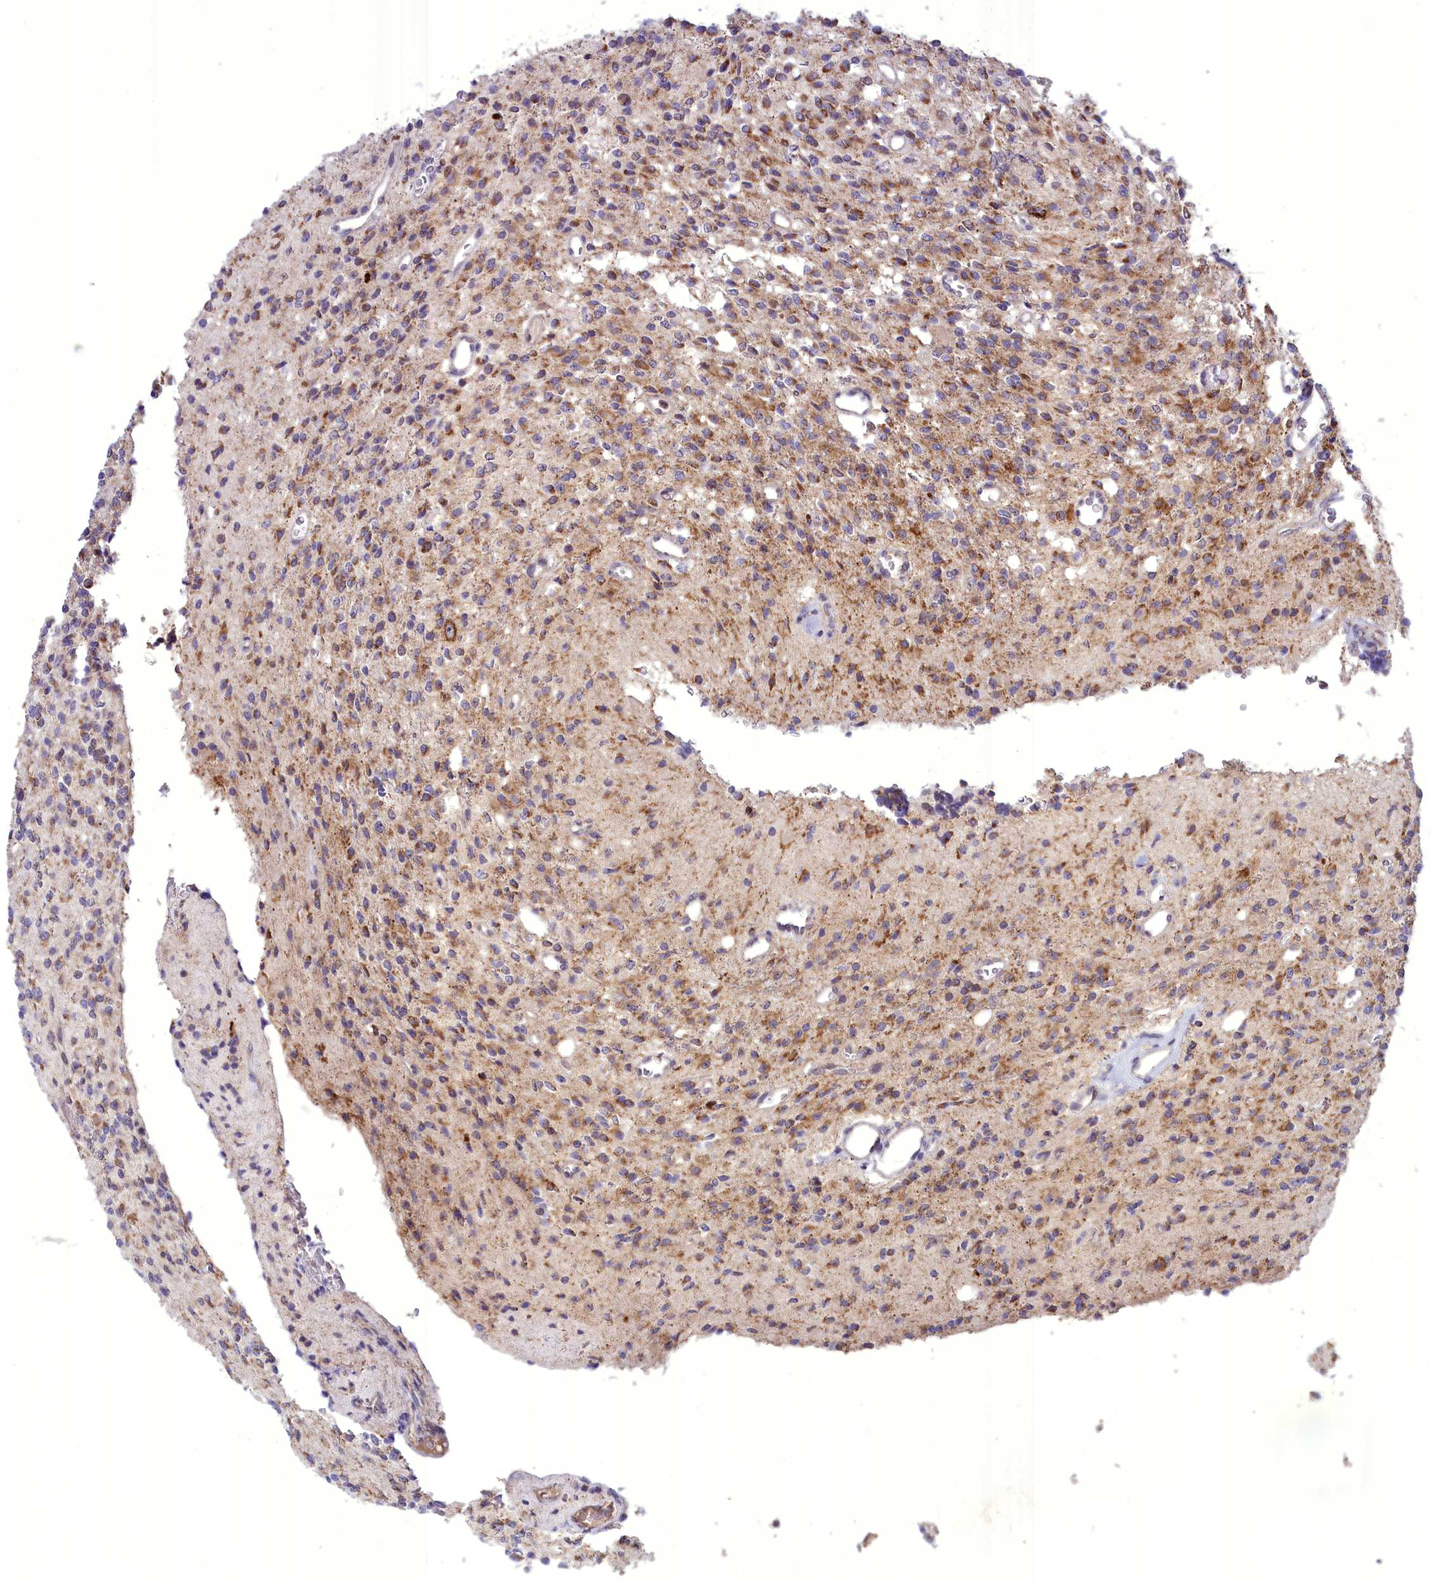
{"staining": {"intensity": "moderate", "quantity": "25%-75%", "location": "cytoplasmic/membranous"}, "tissue": "glioma", "cell_type": "Tumor cells", "image_type": "cancer", "snomed": [{"axis": "morphology", "description": "Glioma, malignant, High grade"}, {"axis": "topography", "description": "Brain"}], "caption": "Malignant glioma (high-grade) was stained to show a protein in brown. There is medium levels of moderate cytoplasmic/membranous expression in about 25%-75% of tumor cells.", "gene": "FAM149B1", "patient": {"sex": "male", "age": 34}}